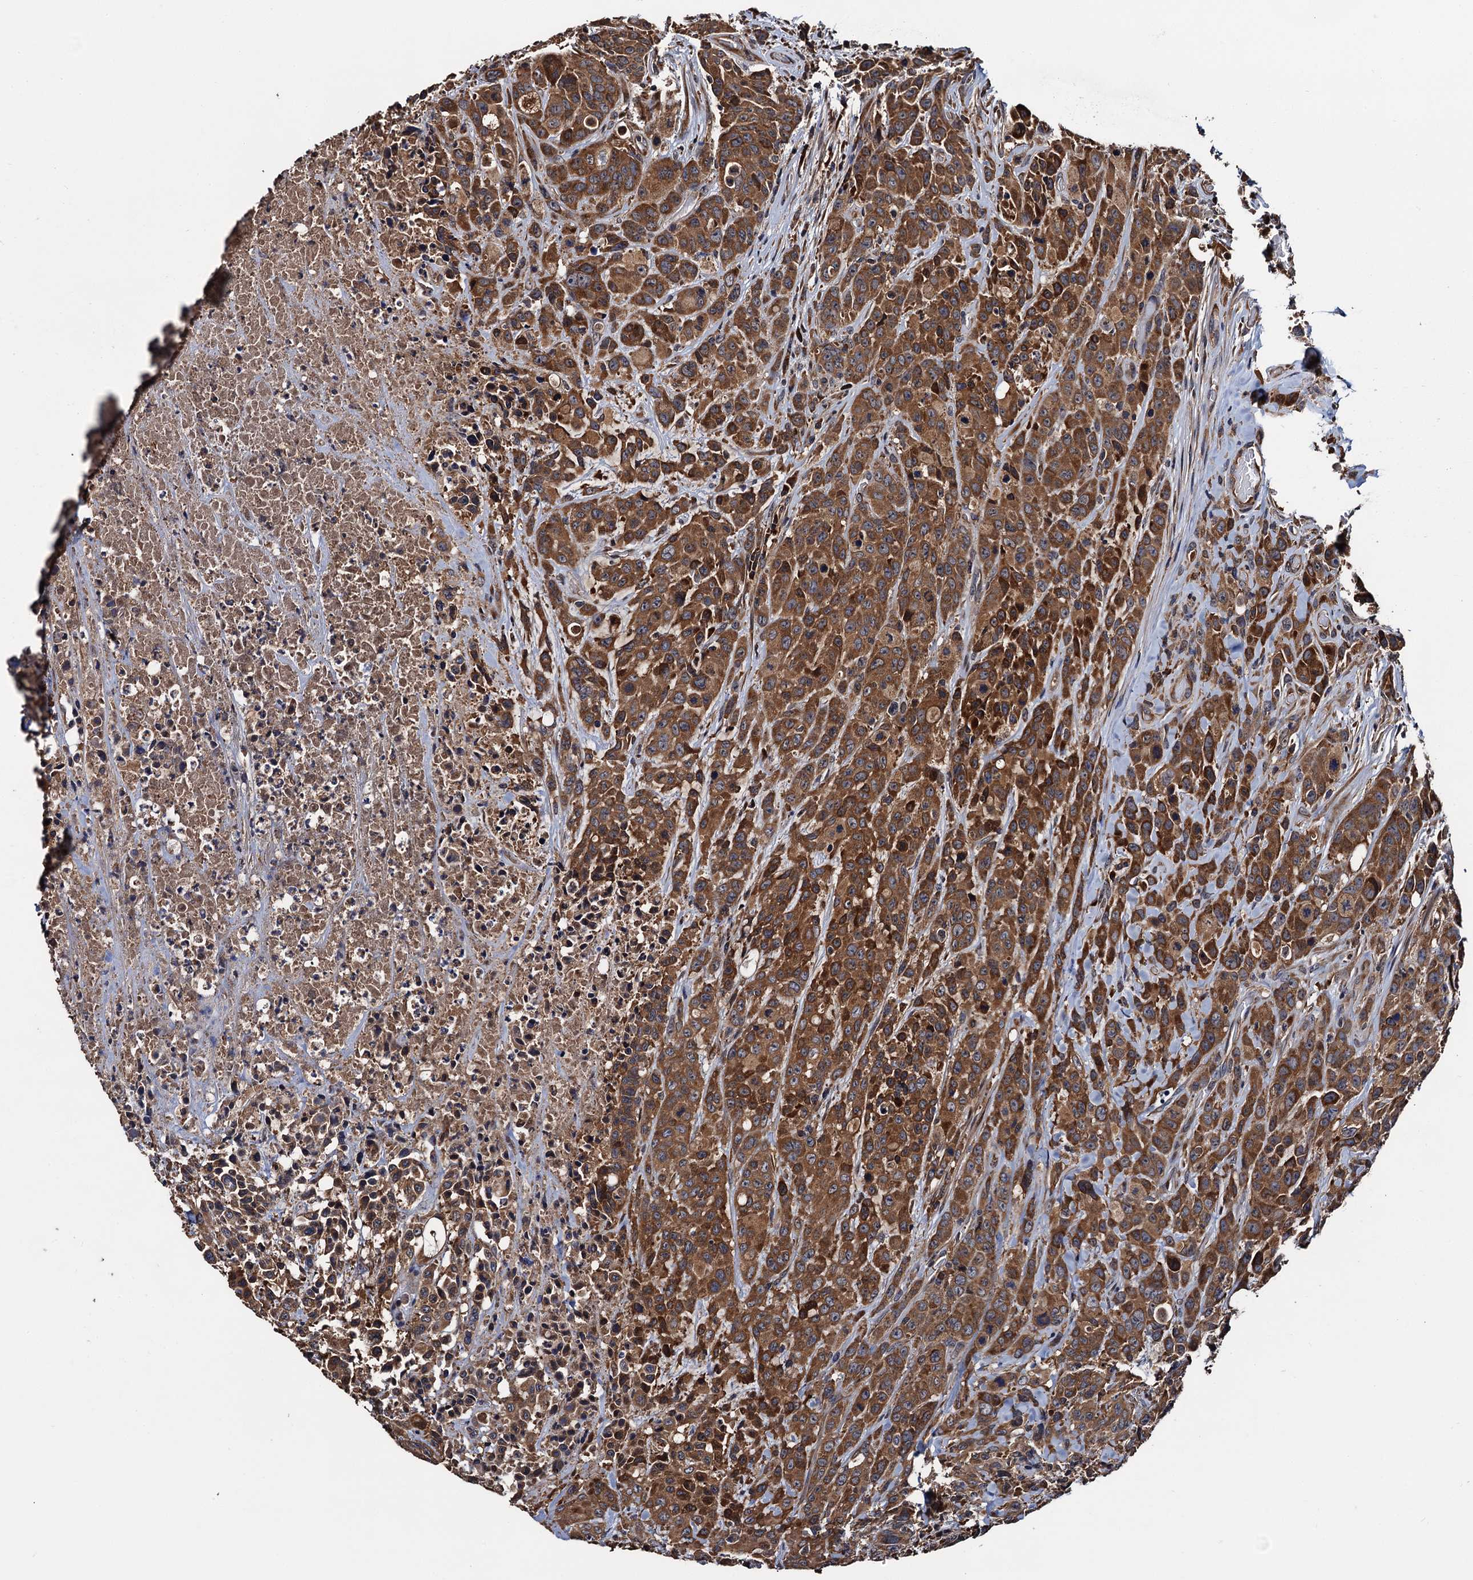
{"staining": {"intensity": "moderate", "quantity": ">75%", "location": "cytoplasmic/membranous"}, "tissue": "colorectal cancer", "cell_type": "Tumor cells", "image_type": "cancer", "snomed": [{"axis": "morphology", "description": "Adenocarcinoma, NOS"}, {"axis": "topography", "description": "Colon"}], "caption": "Approximately >75% of tumor cells in colorectal cancer (adenocarcinoma) show moderate cytoplasmic/membranous protein positivity as visualized by brown immunohistochemical staining.", "gene": "RGS11", "patient": {"sex": "male", "age": 62}}